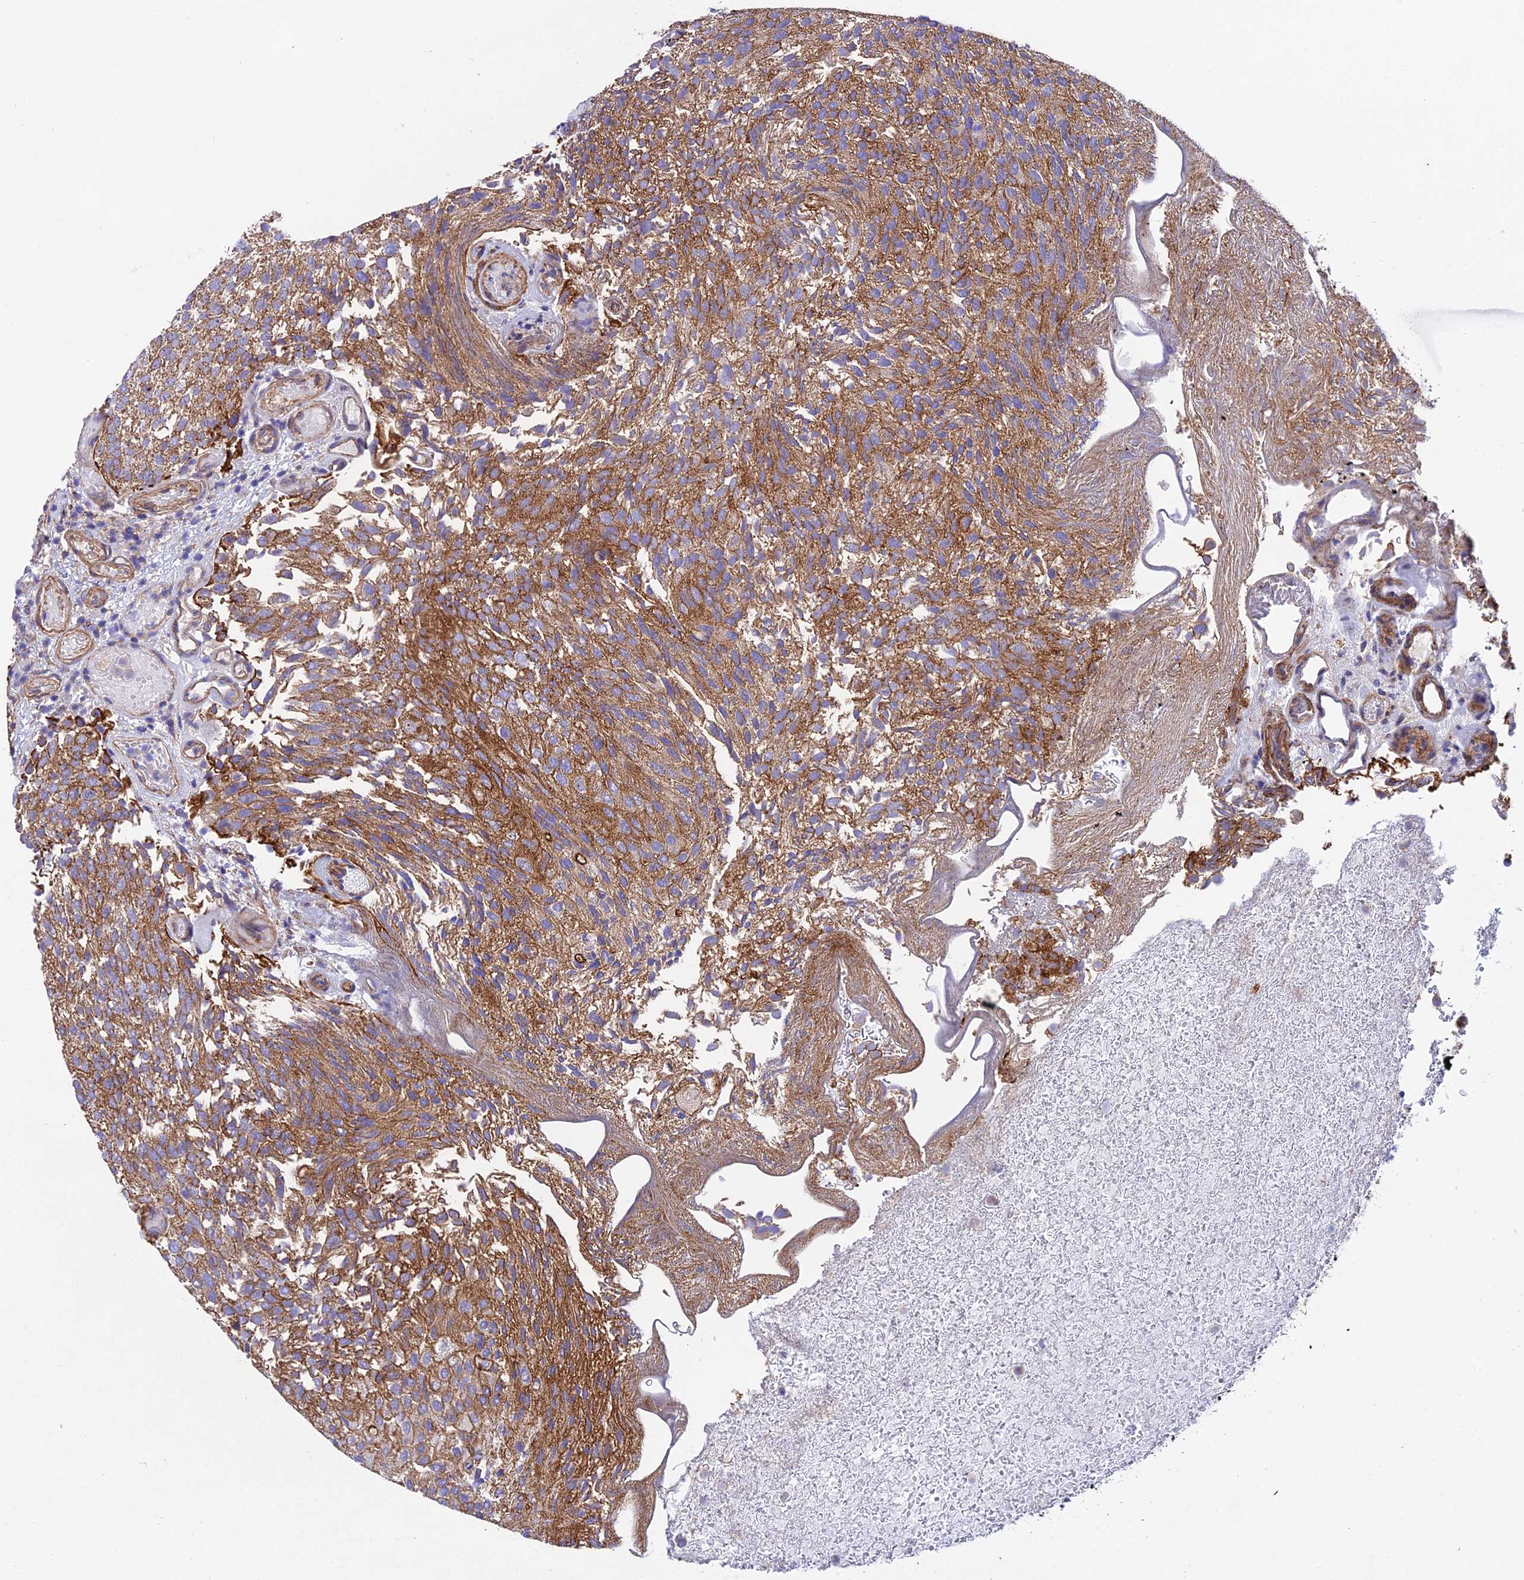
{"staining": {"intensity": "moderate", "quantity": ">75%", "location": "cytoplasmic/membranous"}, "tissue": "urothelial cancer", "cell_type": "Tumor cells", "image_type": "cancer", "snomed": [{"axis": "morphology", "description": "Urothelial carcinoma, Low grade"}, {"axis": "topography", "description": "Urinary bladder"}], "caption": "The micrograph demonstrates staining of urothelial carcinoma (low-grade), revealing moderate cytoplasmic/membranous protein expression (brown color) within tumor cells. (DAB (3,3'-diaminobenzidine) IHC with brightfield microscopy, high magnification).", "gene": "QRFP", "patient": {"sex": "male", "age": 78}}